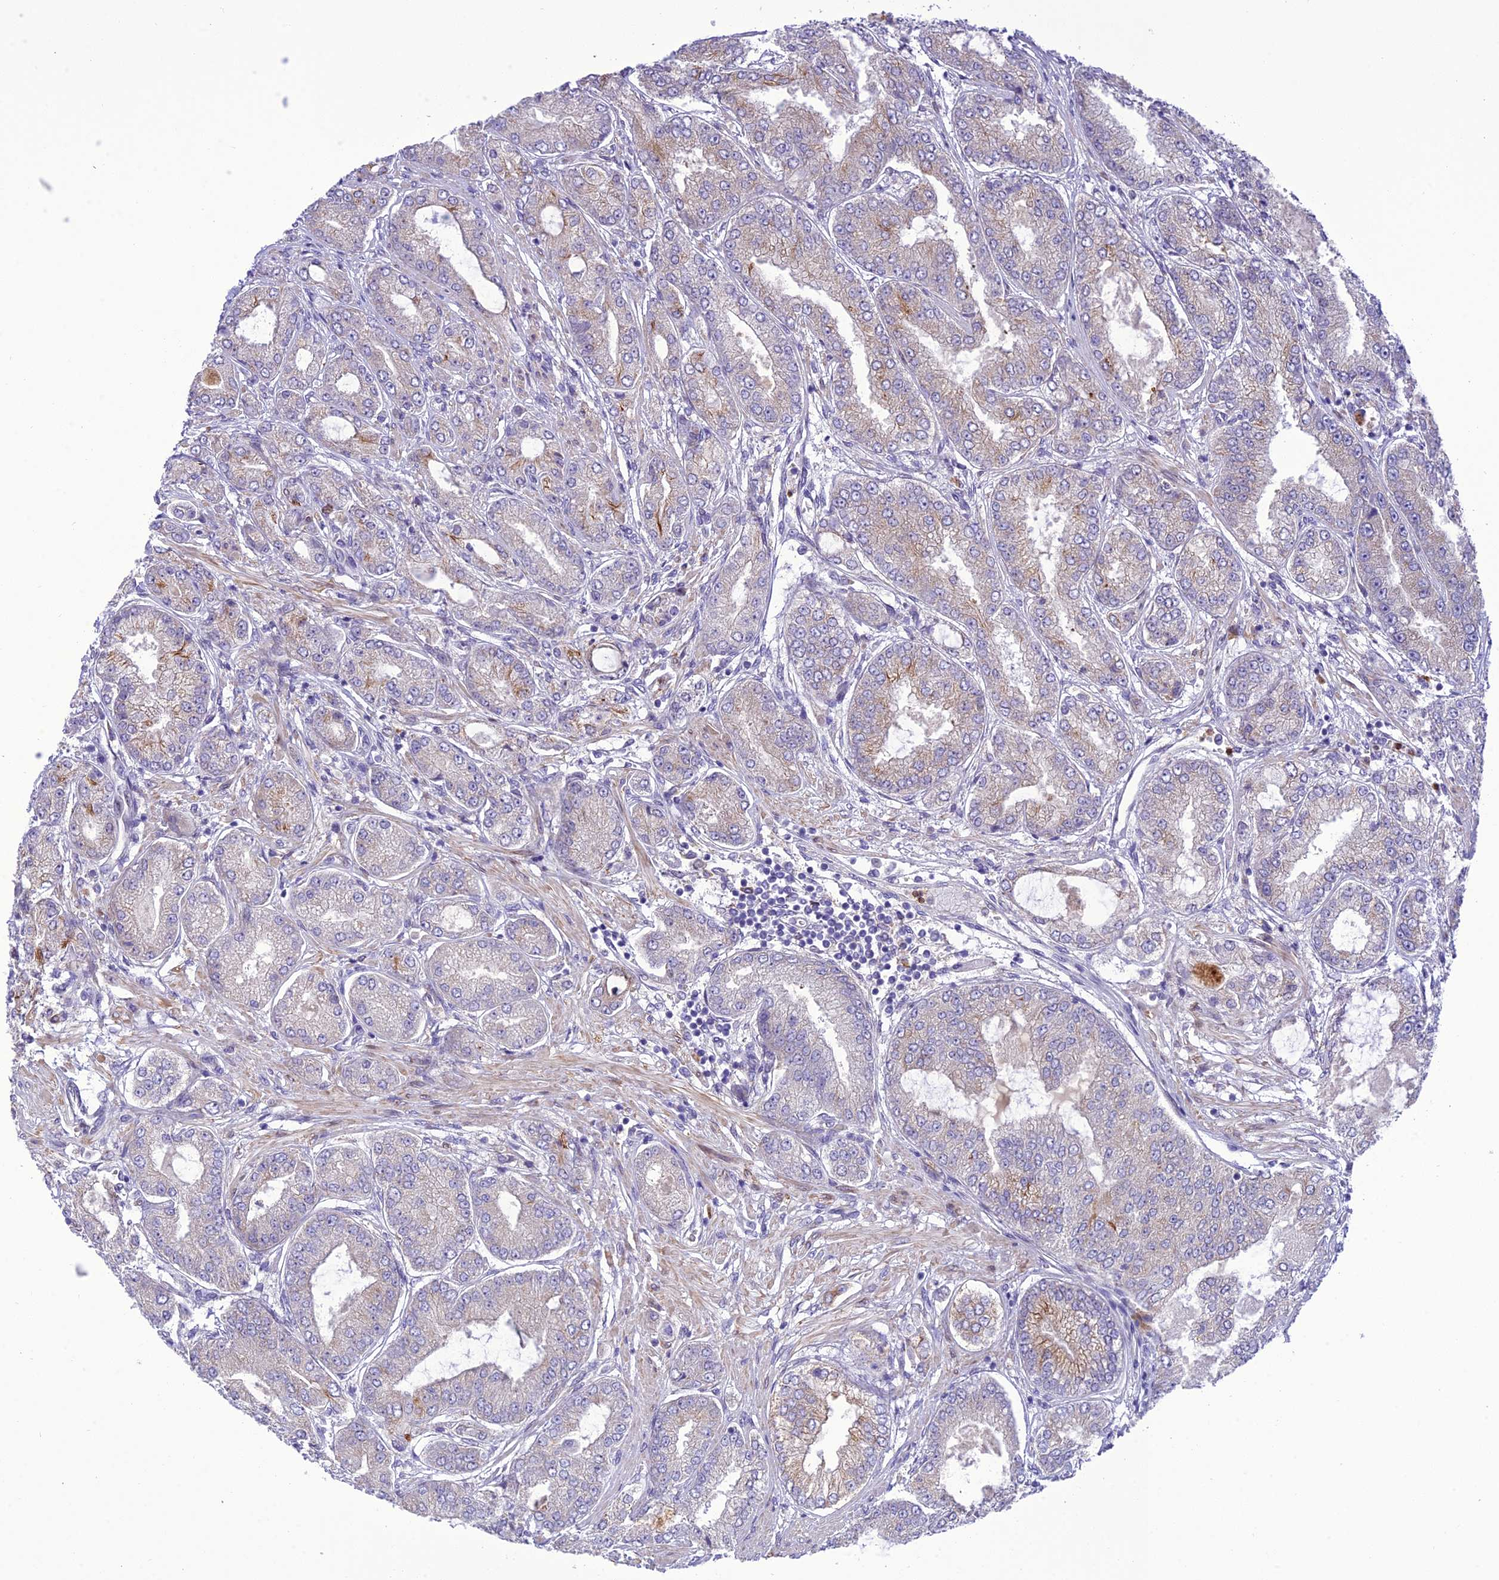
{"staining": {"intensity": "strong", "quantity": "<25%", "location": "cytoplasmic/membranous"}, "tissue": "prostate cancer", "cell_type": "Tumor cells", "image_type": "cancer", "snomed": [{"axis": "morphology", "description": "Adenocarcinoma, High grade"}, {"axis": "topography", "description": "Prostate"}], "caption": "DAB (3,3'-diaminobenzidine) immunohistochemical staining of human prostate adenocarcinoma (high-grade) exhibits strong cytoplasmic/membranous protein staining in about <25% of tumor cells. (DAB (3,3'-diaminobenzidine) IHC, brown staining for protein, blue staining for nuclei).", "gene": "JMY", "patient": {"sex": "male", "age": 71}}